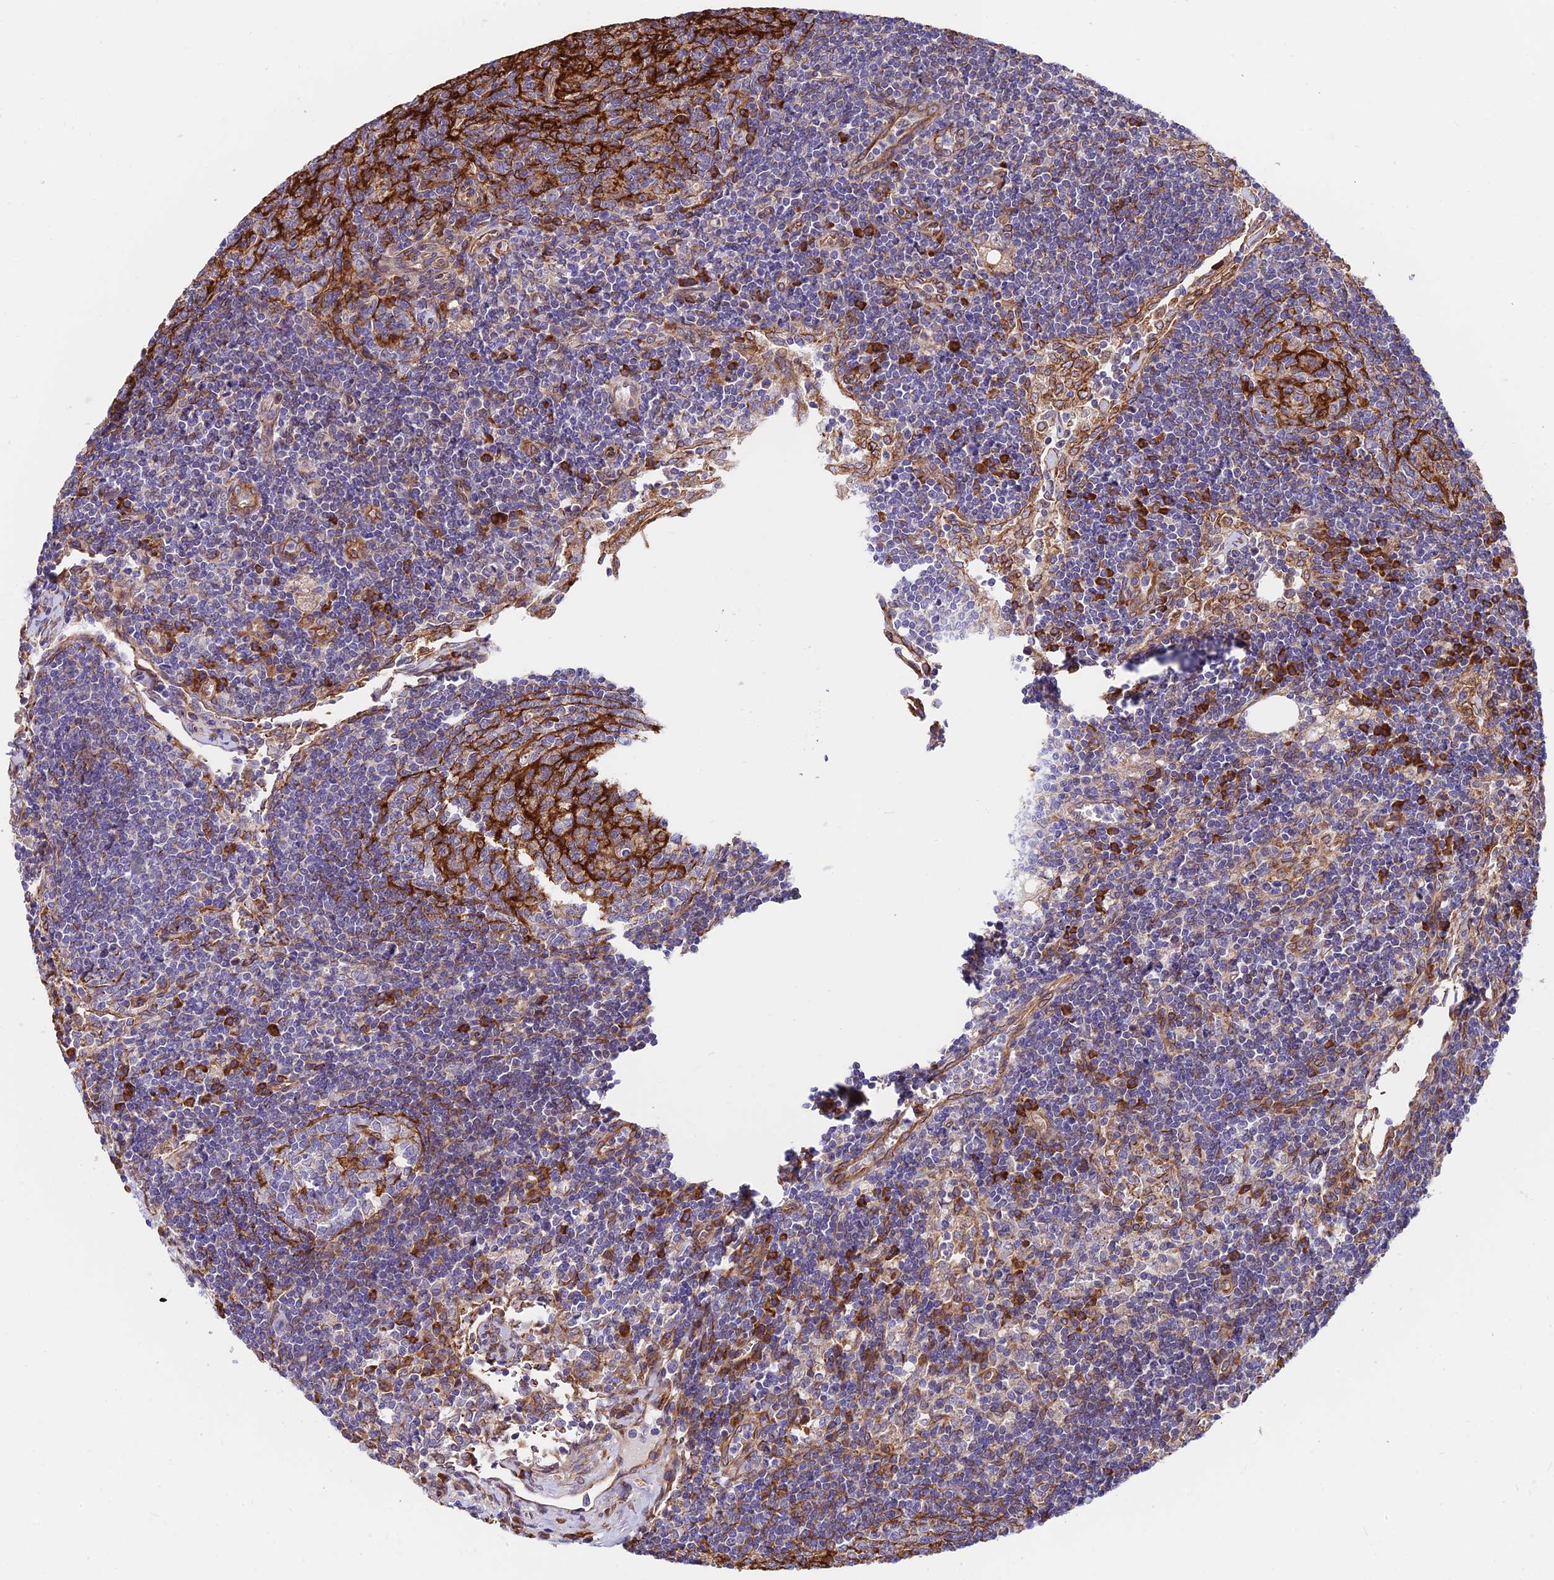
{"staining": {"intensity": "weak", "quantity": "25%-75%", "location": "cytoplasmic/membranous"}, "tissue": "lymph node", "cell_type": "Germinal center cells", "image_type": "normal", "snomed": [{"axis": "morphology", "description": "Normal tissue, NOS"}, {"axis": "topography", "description": "Lymph node"}], "caption": "Human lymph node stained for a protein (brown) shows weak cytoplasmic/membranous positive expression in approximately 25%-75% of germinal center cells.", "gene": "EXOC3L4", "patient": {"sex": "female", "age": 73}}